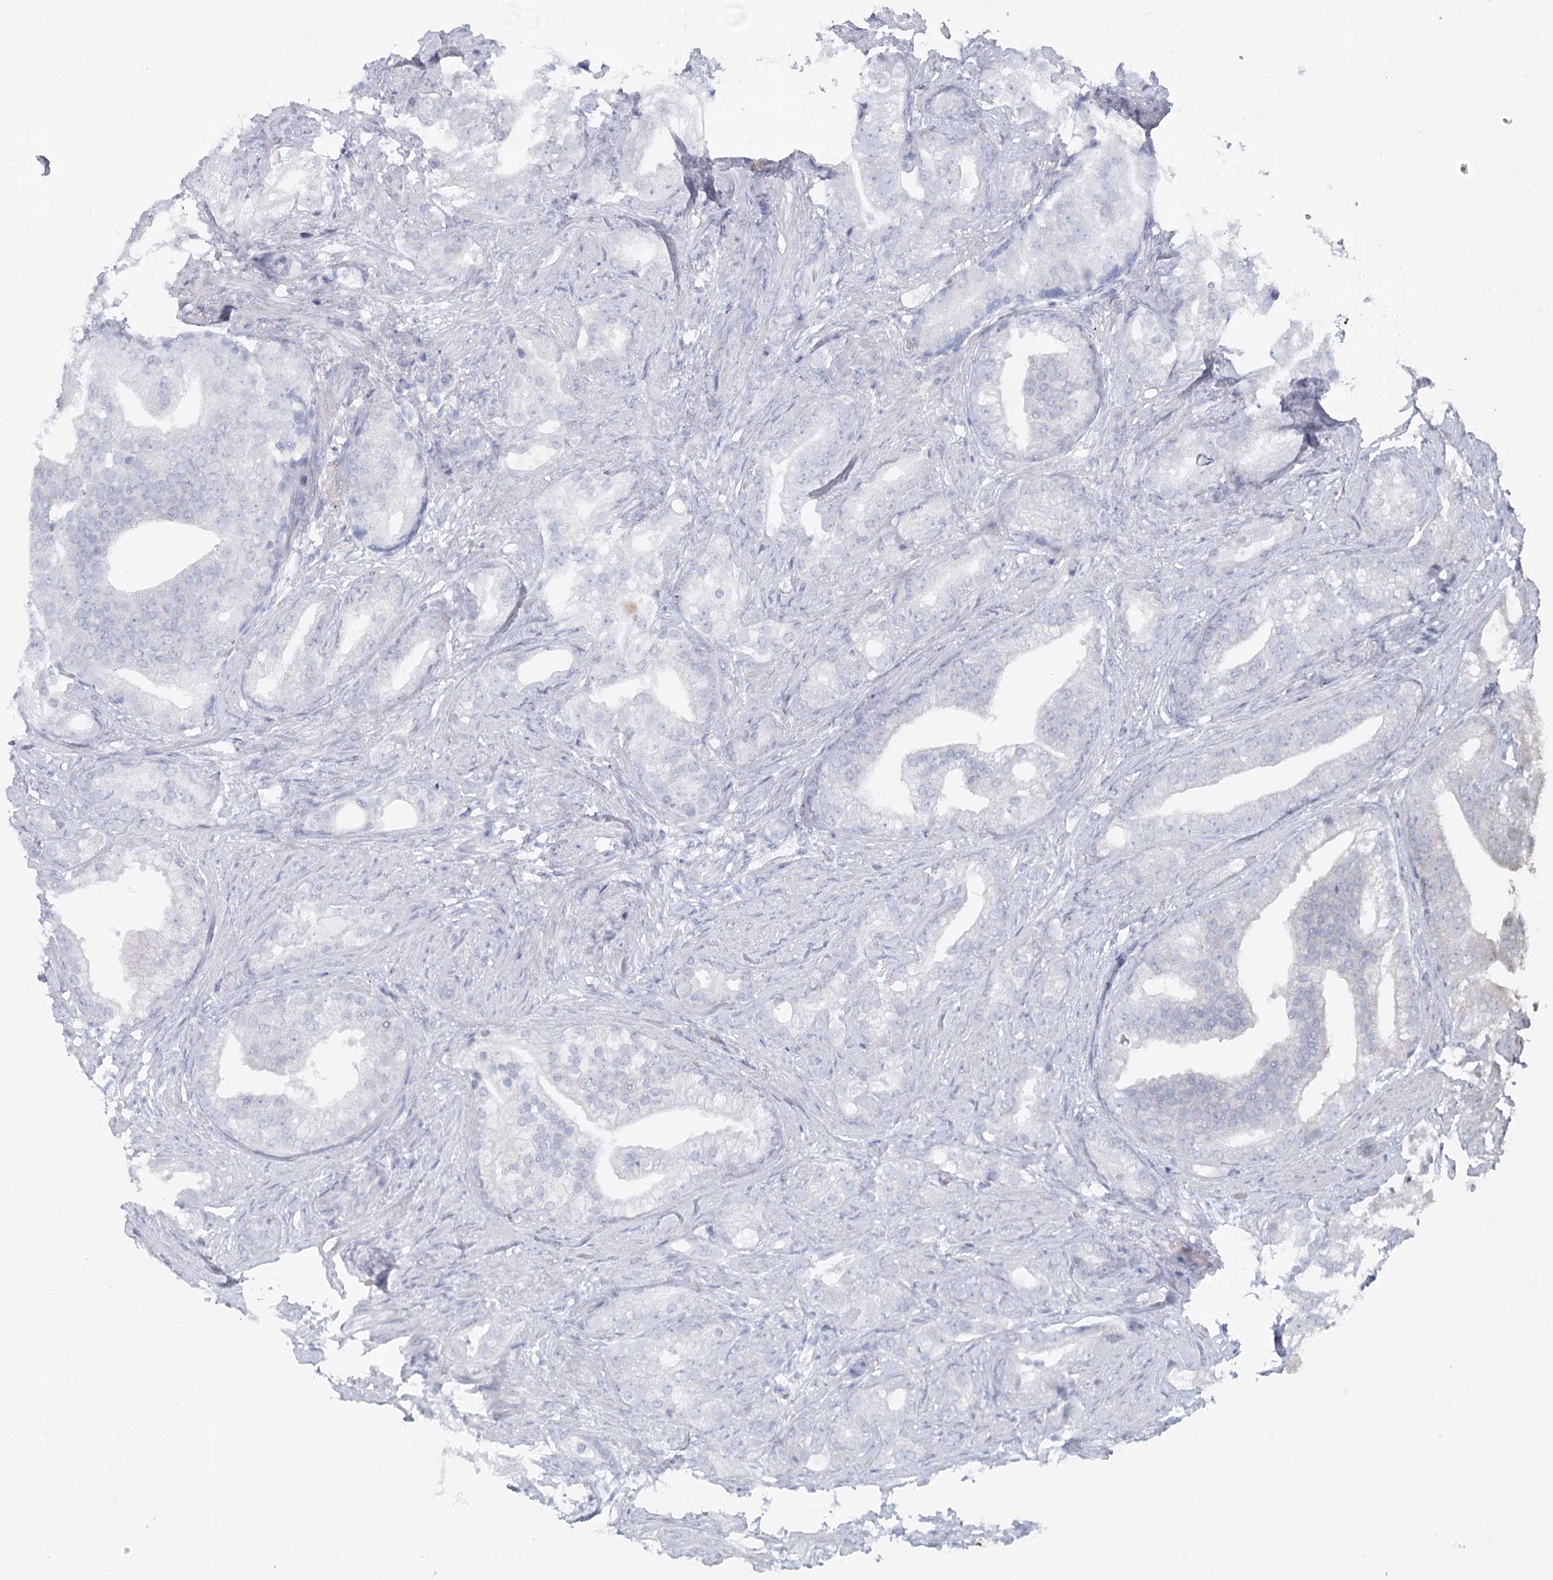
{"staining": {"intensity": "negative", "quantity": "none", "location": "none"}, "tissue": "prostate cancer", "cell_type": "Tumor cells", "image_type": "cancer", "snomed": [{"axis": "morphology", "description": "Adenocarcinoma, Low grade"}, {"axis": "topography", "description": "Prostate"}], "caption": "High magnification brightfield microscopy of prostate low-grade adenocarcinoma stained with DAB (brown) and counterstained with hematoxylin (blue): tumor cells show no significant positivity.", "gene": "IFIT5", "patient": {"sex": "male", "age": 71}}